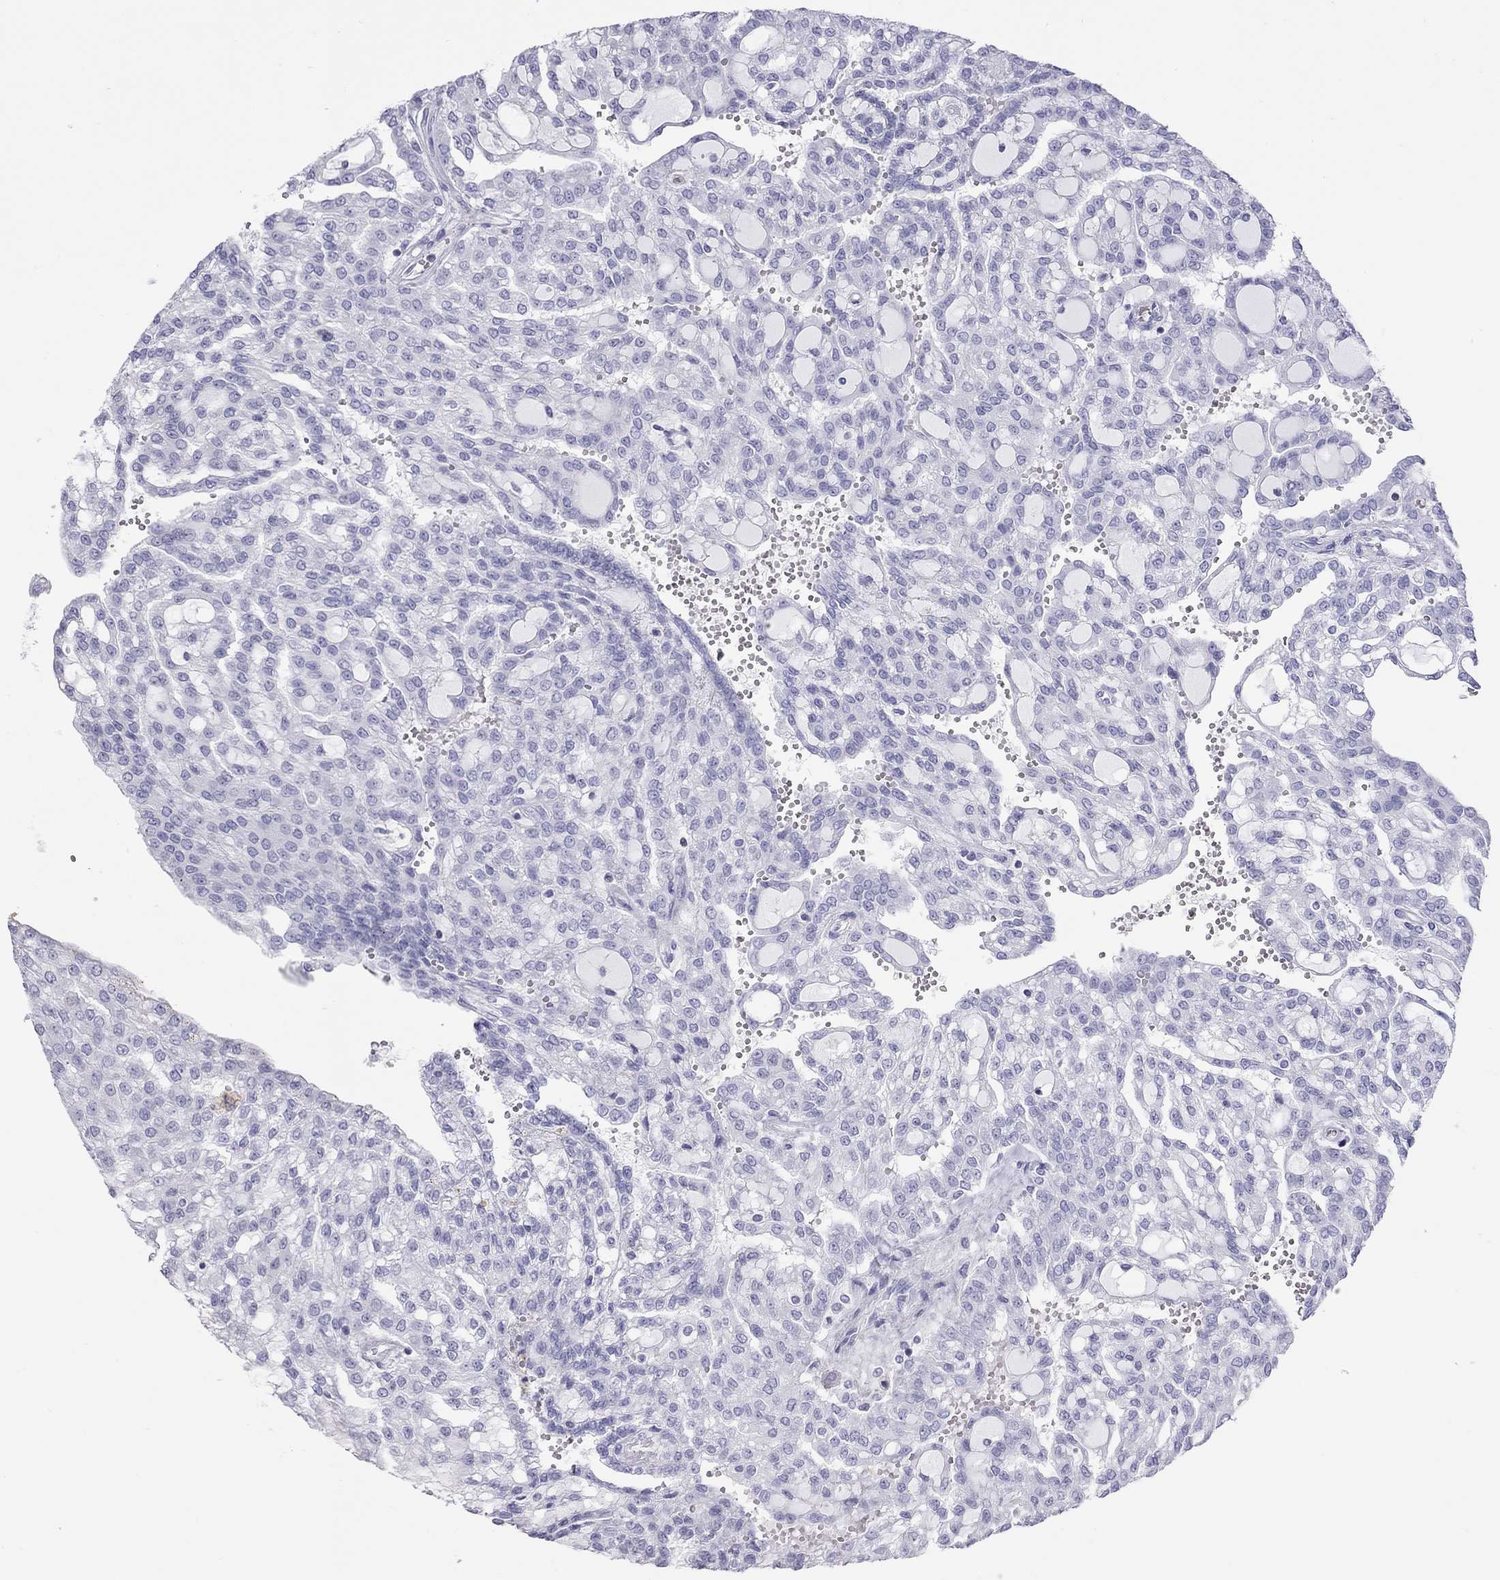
{"staining": {"intensity": "negative", "quantity": "none", "location": "none"}, "tissue": "renal cancer", "cell_type": "Tumor cells", "image_type": "cancer", "snomed": [{"axis": "morphology", "description": "Adenocarcinoma, NOS"}, {"axis": "topography", "description": "Kidney"}], "caption": "An image of human renal cancer (adenocarcinoma) is negative for staining in tumor cells.", "gene": "STAG3", "patient": {"sex": "male", "age": 63}}